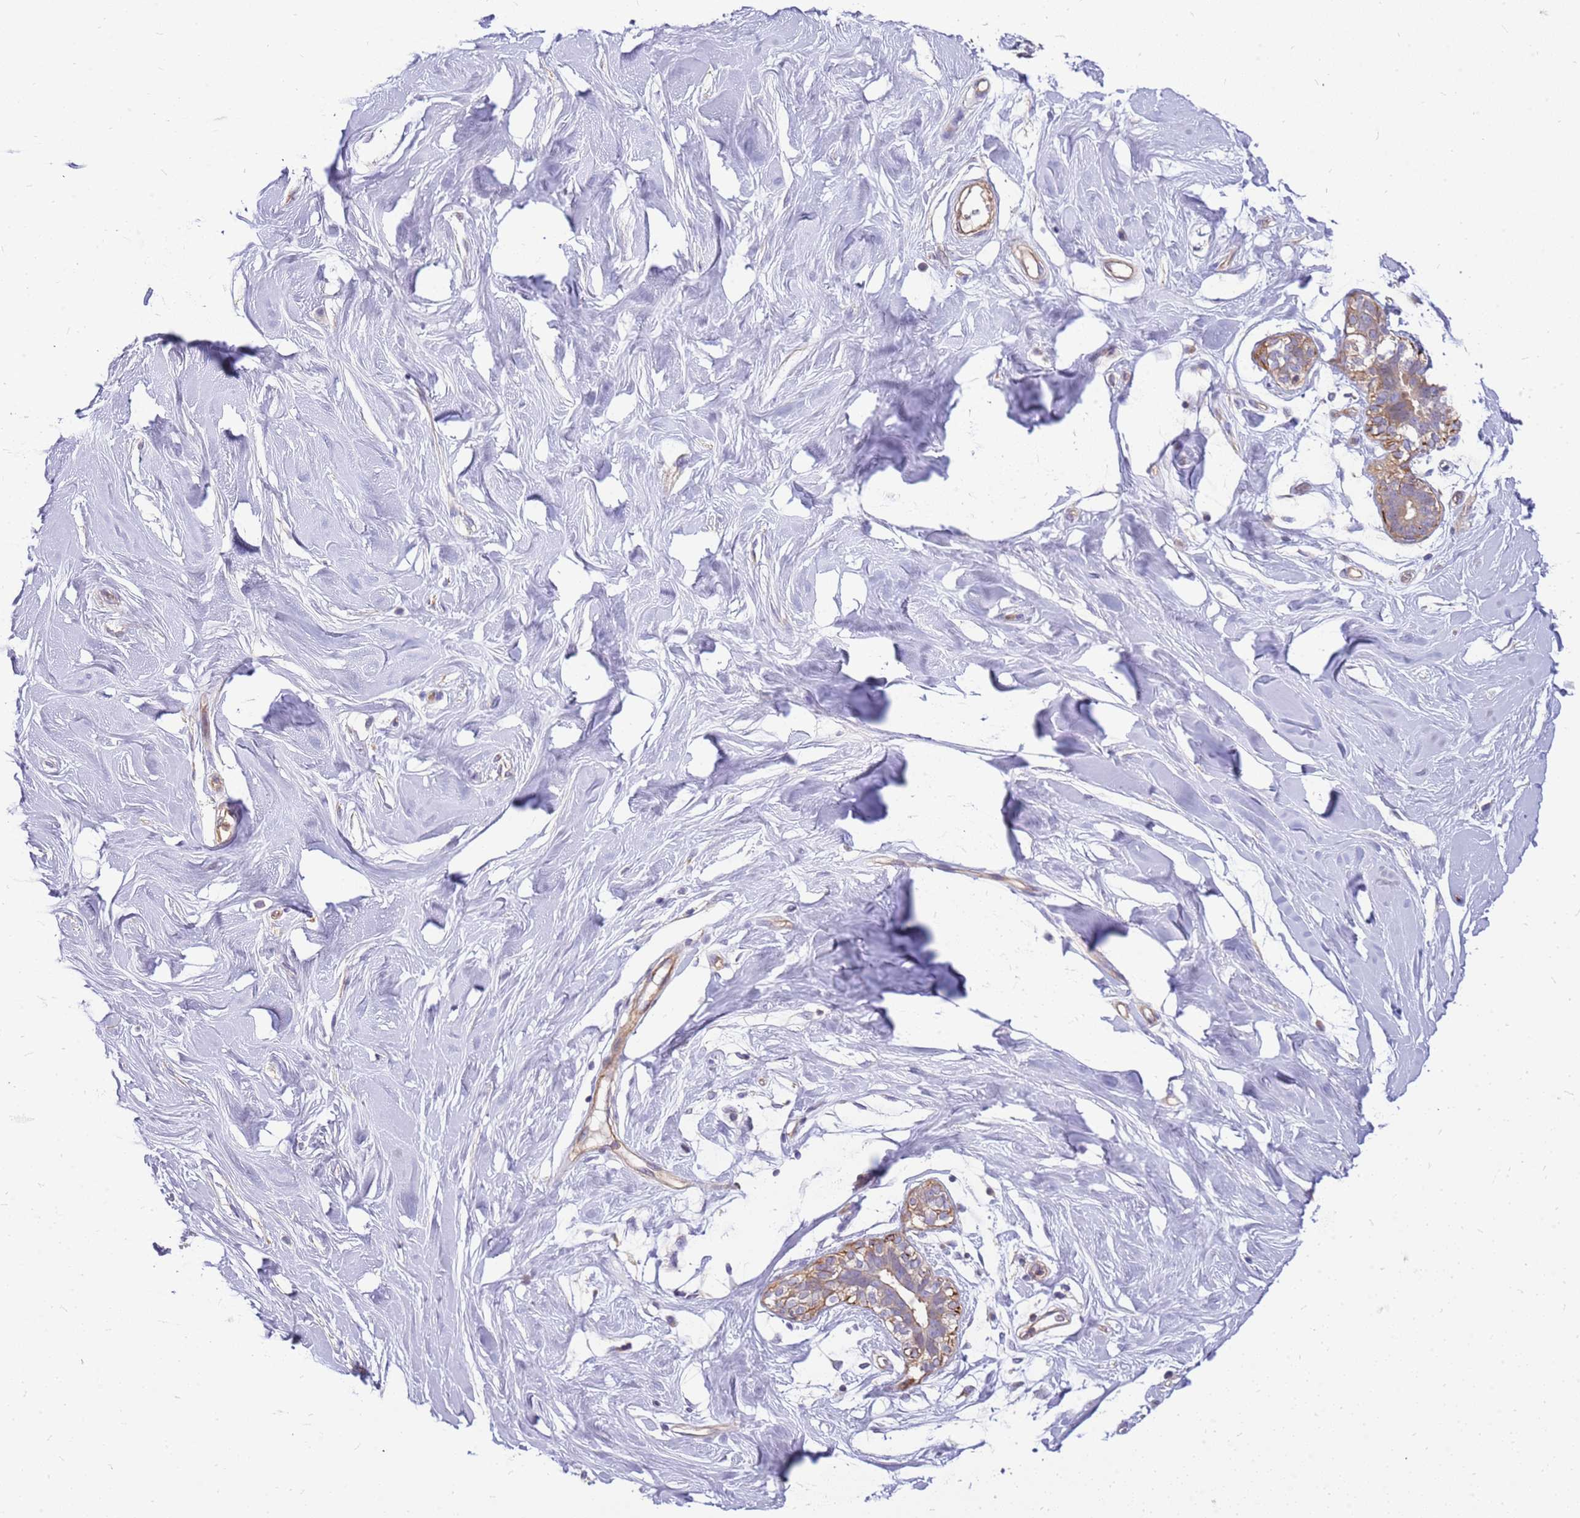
{"staining": {"intensity": "negative", "quantity": "none", "location": "none"}, "tissue": "adipose tissue", "cell_type": "Adipocytes", "image_type": "normal", "snomed": [{"axis": "morphology", "description": "Normal tissue, NOS"}, {"axis": "topography", "description": "Breast"}], "caption": "DAB immunohistochemical staining of normal human adipose tissue displays no significant staining in adipocytes.", "gene": "MVD", "patient": {"sex": "female", "age": 26}}